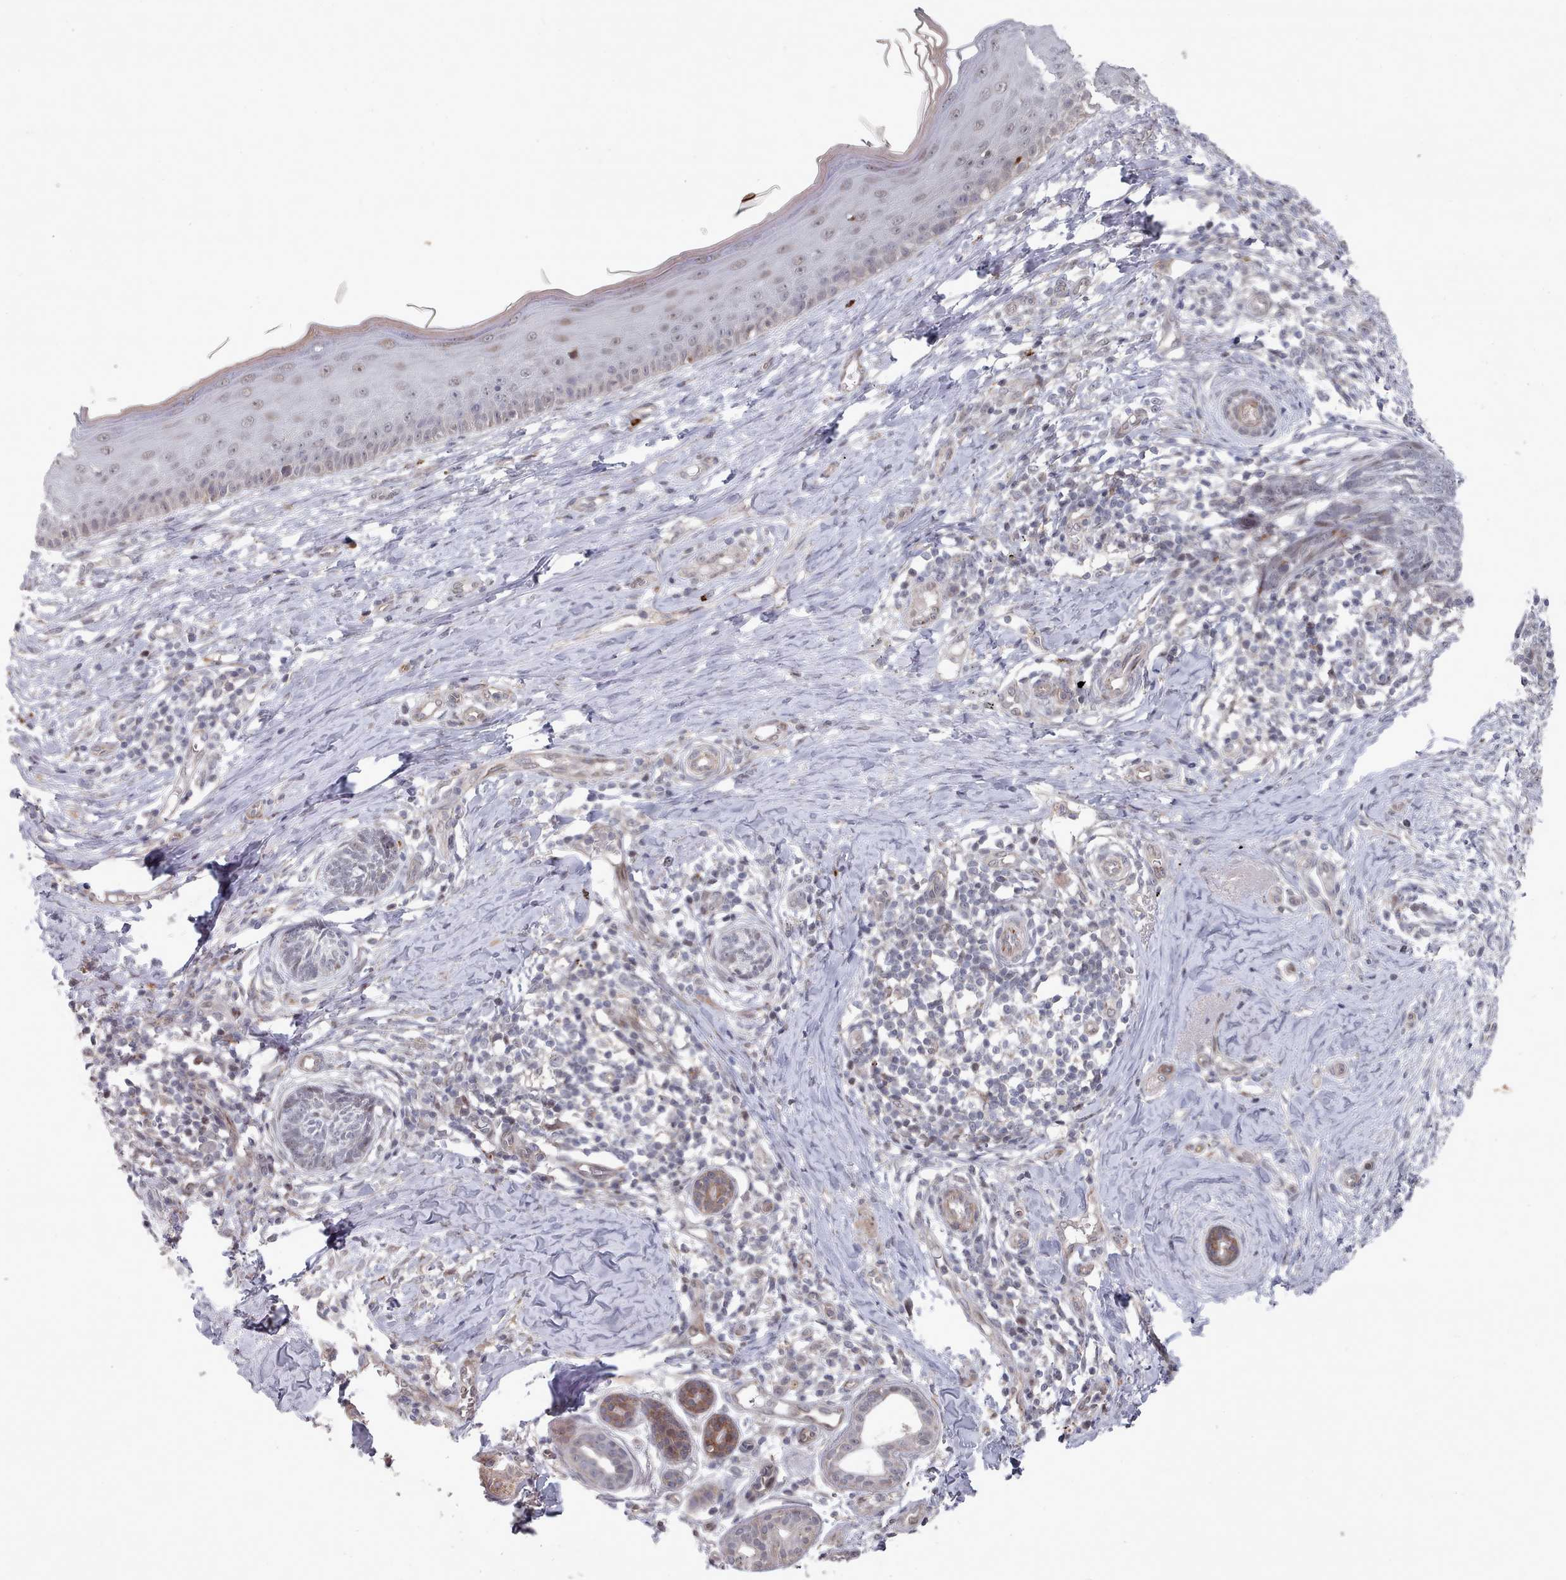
{"staining": {"intensity": "negative", "quantity": "none", "location": "none"}, "tissue": "skin cancer", "cell_type": "Tumor cells", "image_type": "cancer", "snomed": [{"axis": "morphology", "description": "Basal cell carcinoma"}, {"axis": "topography", "description": "Skin"}], "caption": "A micrograph of skin cancer stained for a protein shows no brown staining in tumor cells.", "gene": "CPSF4", "patient": {"sex": "male", "age": 73}}